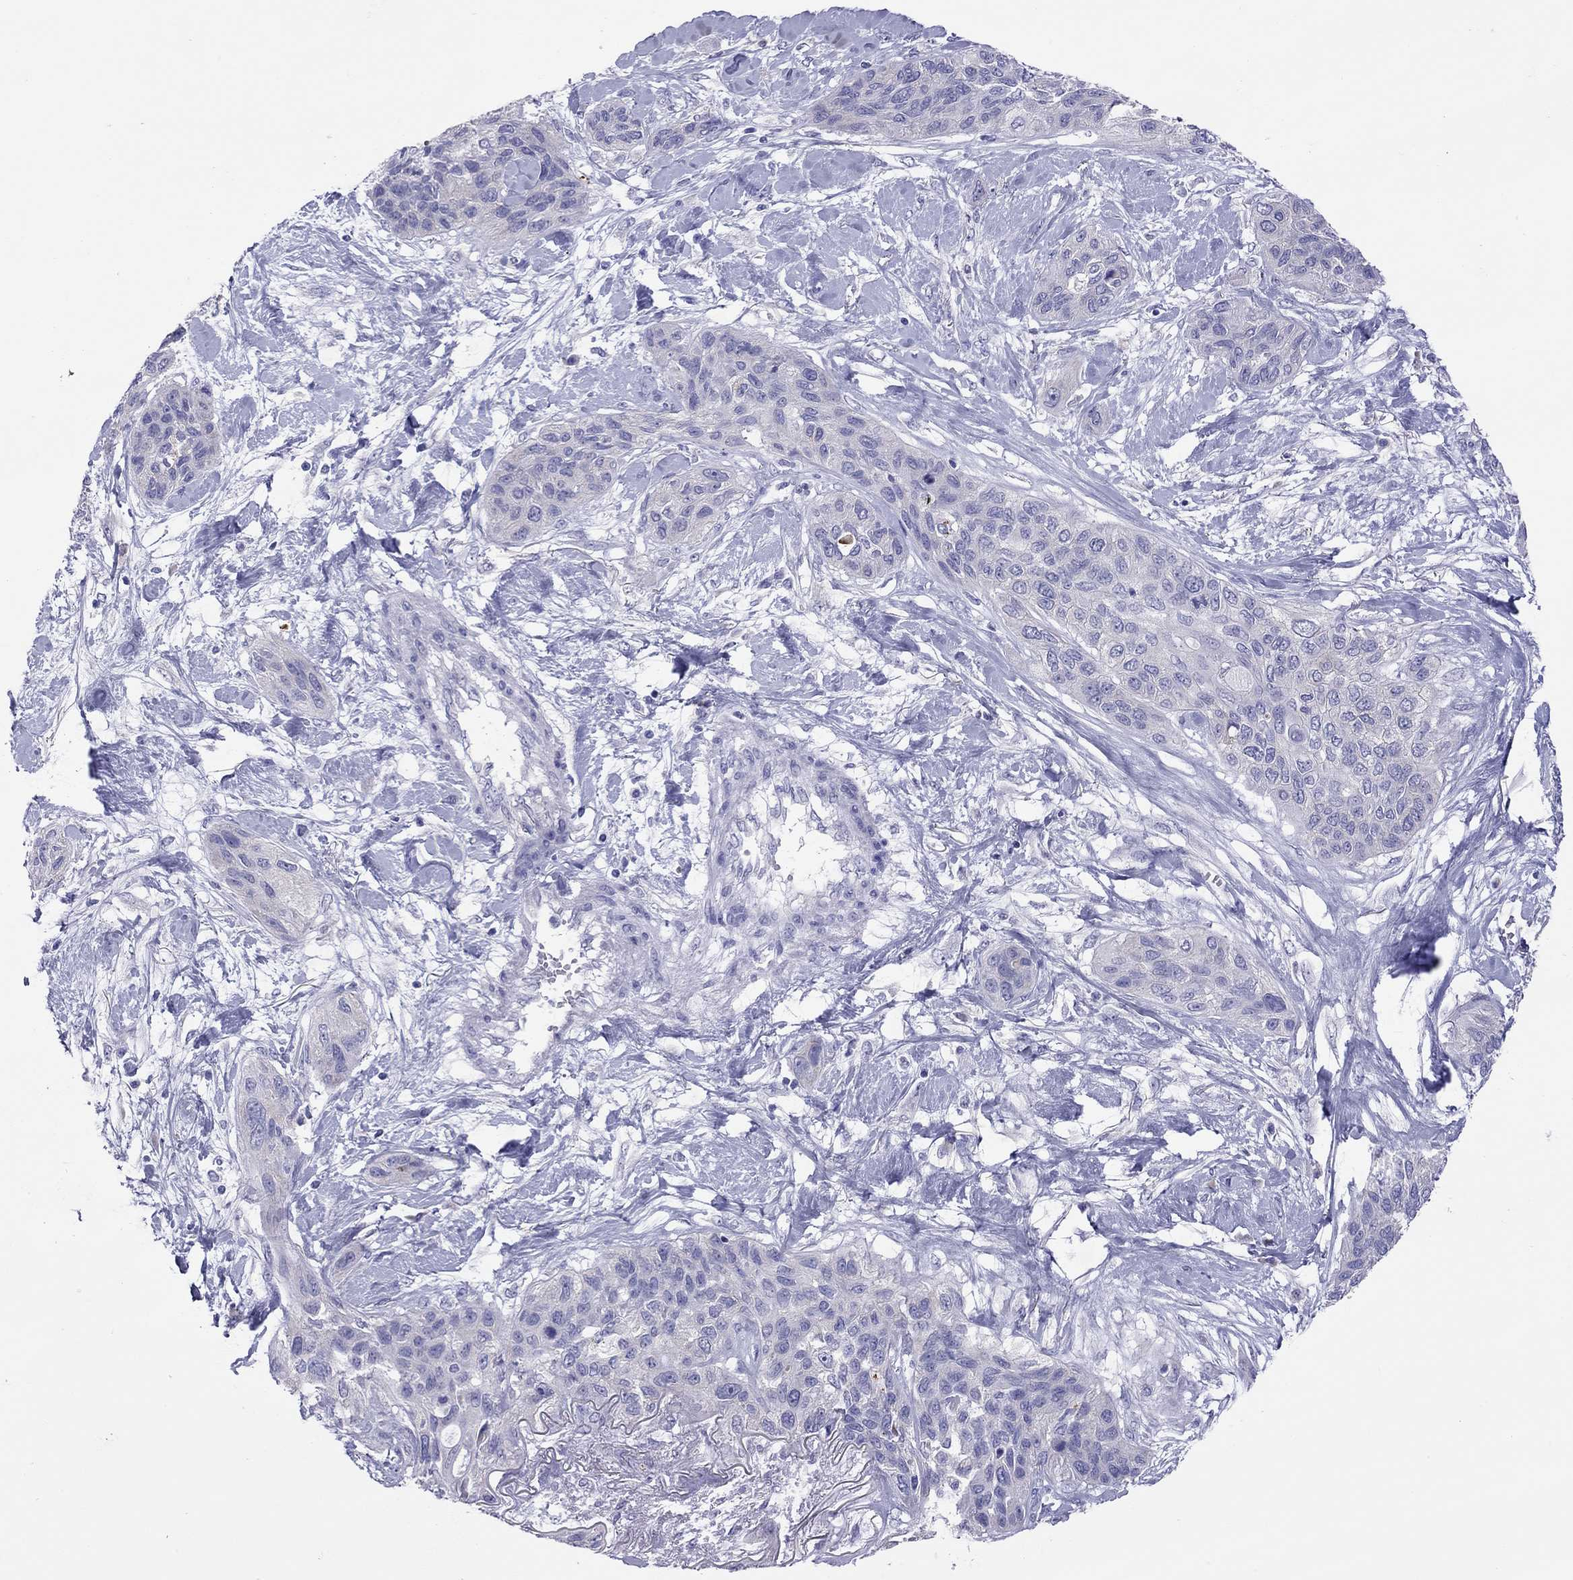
{"staining": {"intensity": "negative", "quantity": "none", "location": "none"}, "tissue": "lung cancer", "cell_type": "Tumor cells", "image_type": "cancer", "snomed": [{"axis": "morphology", "description": "Squamous cell carcinoma, NOS"}, {"axis": "topography", "description": "Lung"}], "caption": "High power microscopy photomicrograph of an IHC photomicrograph of lung cancer, revealing no significant expression in tumor cells.", "gene": "COL9A1", "patient": {"sex": "female", "age": 70}}